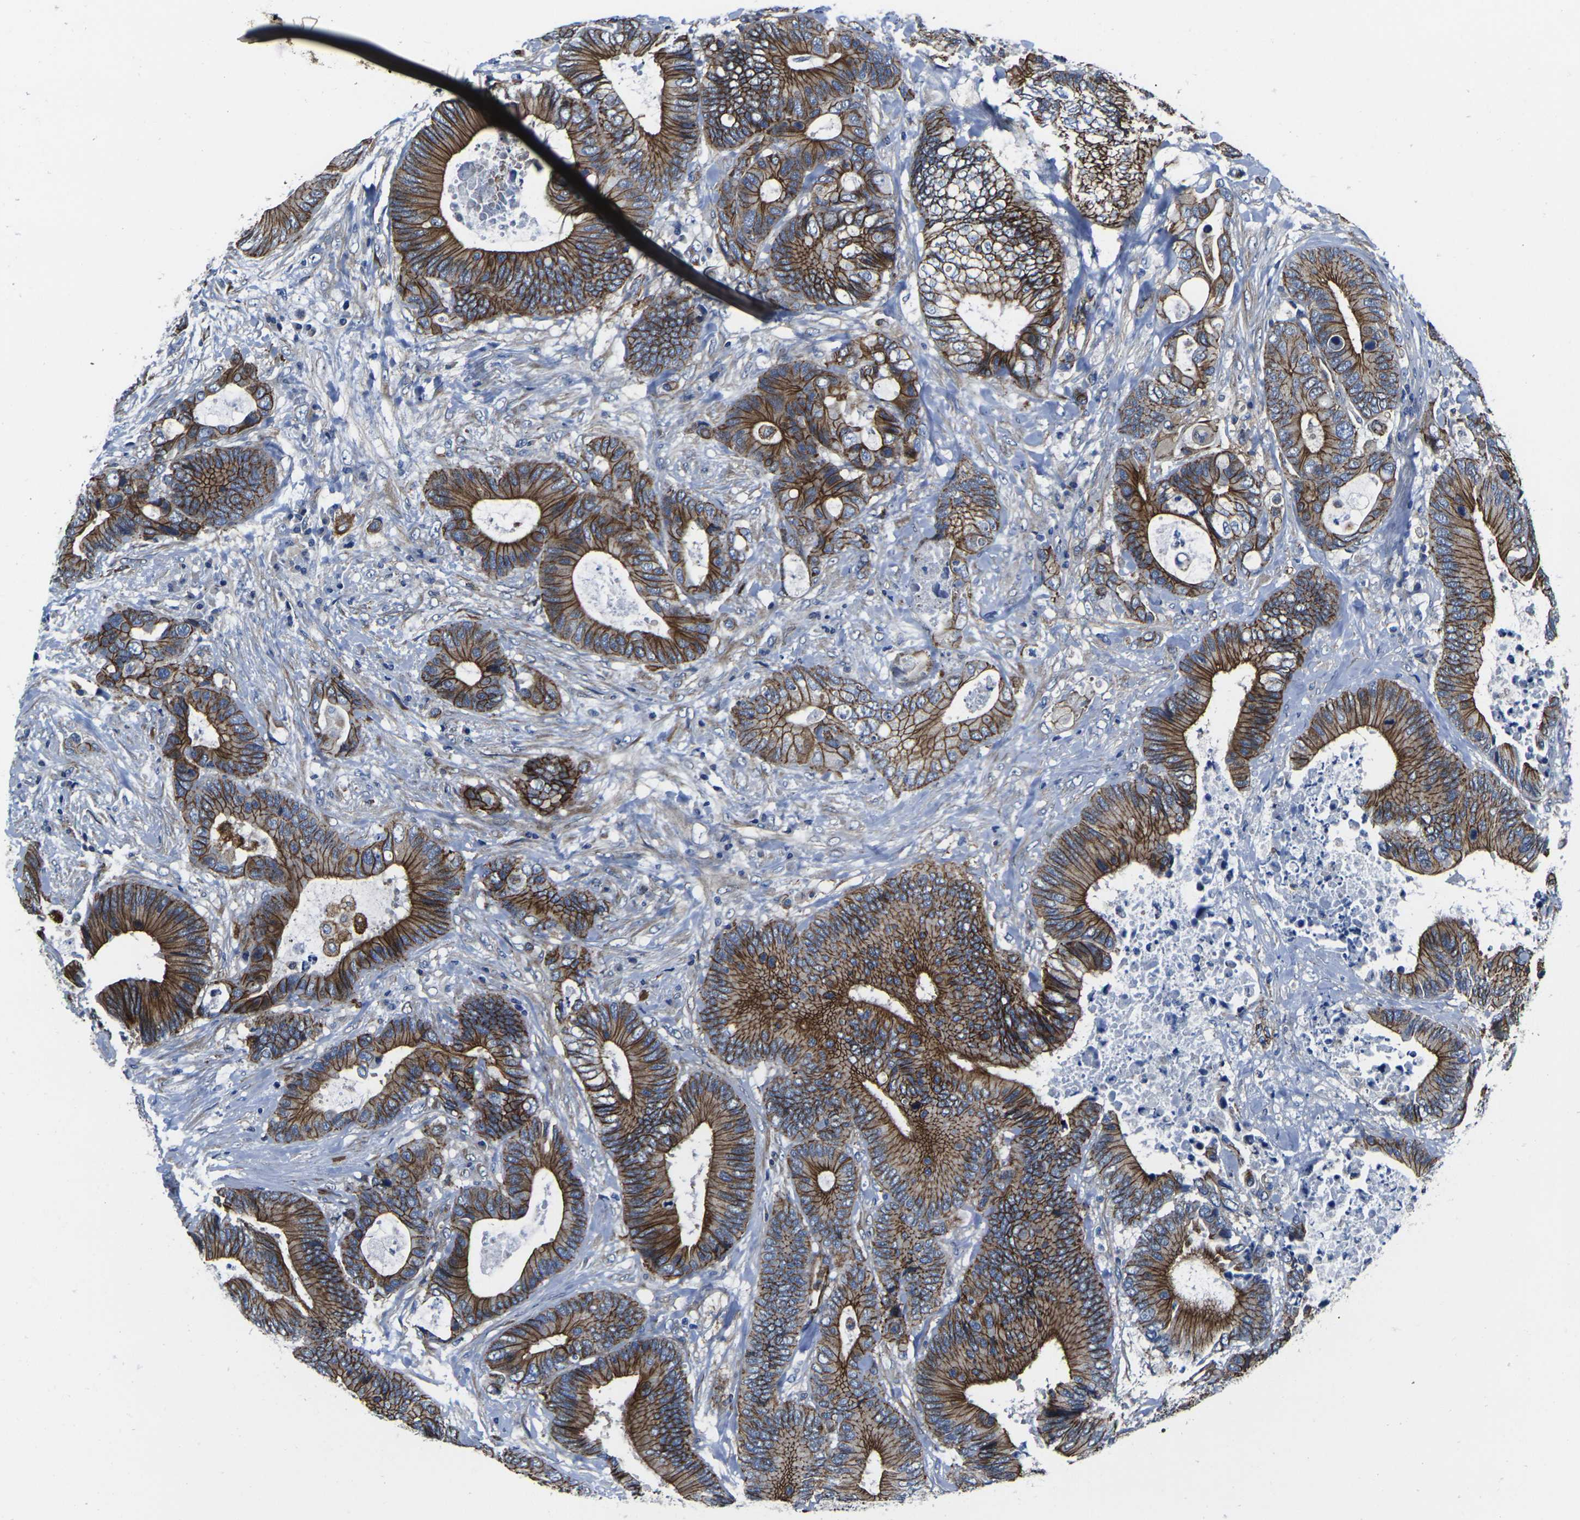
{"staining": {"intensity": "strong", "quantity": ">75%", "location": "cytoplasmic/membranous"}, "tissue": "colorectal cancer", "cell_type": "Tumor cells", "image_type": "cancer", "snomed": [{"axis": "morphology", "description": "Adenocarcinoma, NOS"}, {"axis": "topography", "description": "Rectum"}], "caption": "This photomicrograph reveals IHC staining of colorectal cancer (adenocarcinoma), with high strong cytoplasmic/membranous staining in about >75% of tumor cells.", "gene": "NUMB", "patient": {"sex": "male", "age": 55}}